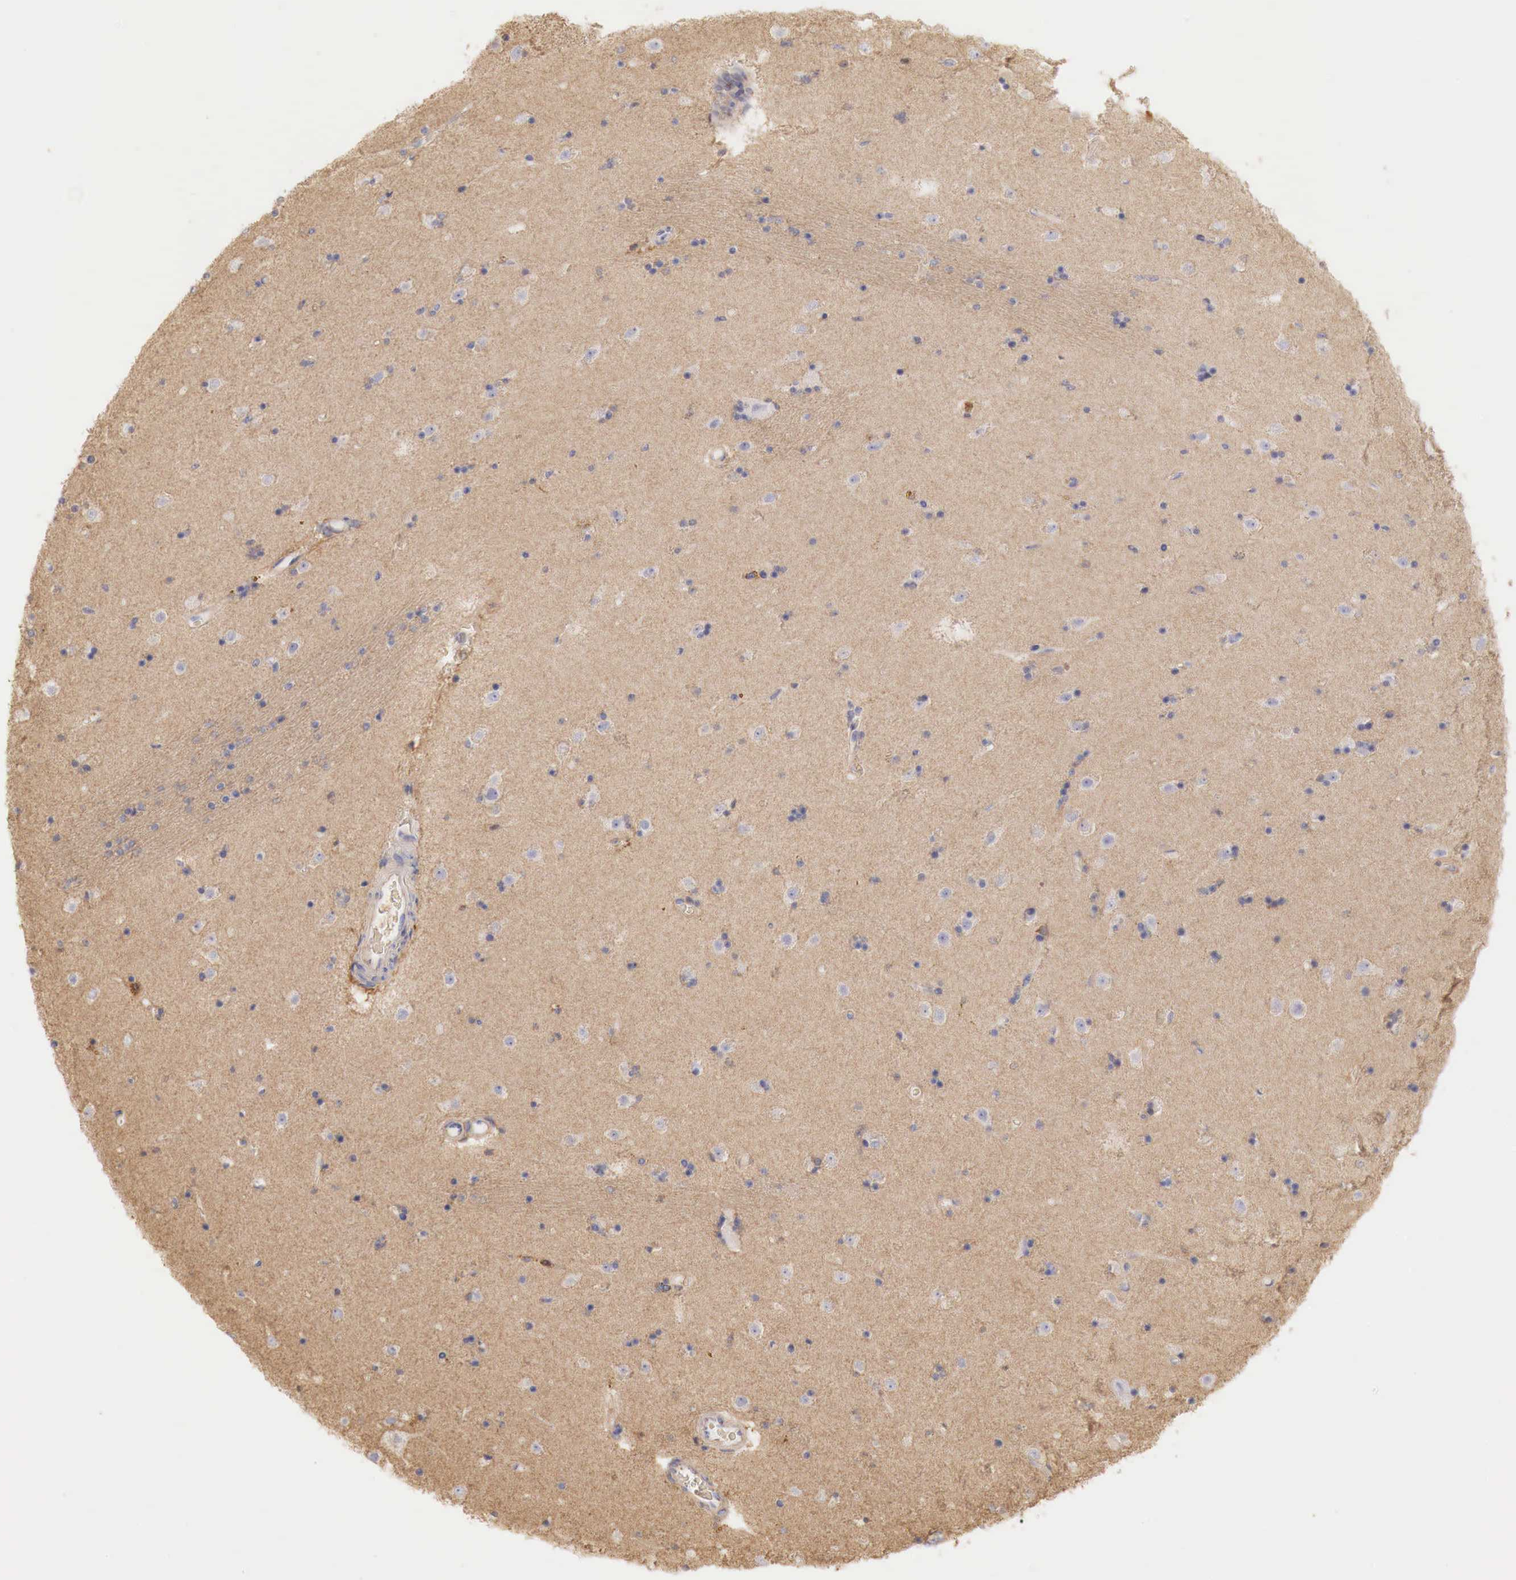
{"staining": {"intensity": "negative", "quantity": "none", "location": "none"}, "tissue": "caudate", "cell_type": "Glial cells", "image_type": "normal", "snomed": [{"axis": "morphology", "description": "Normal tissue, NOS"}, {"axis": "topography", "description": "Lateral ventricle wall"}], "caption": "Immunohistochemistry photomicrograph of benign caudate stained for a protein (brown), which shows no positivity in glial cells. The staining is performed using DAB brown chromogen with nuclei counter-stained in using hematoxylin.", "gene": "G6PD", "patient": {"sex": "female", "age": 54}}